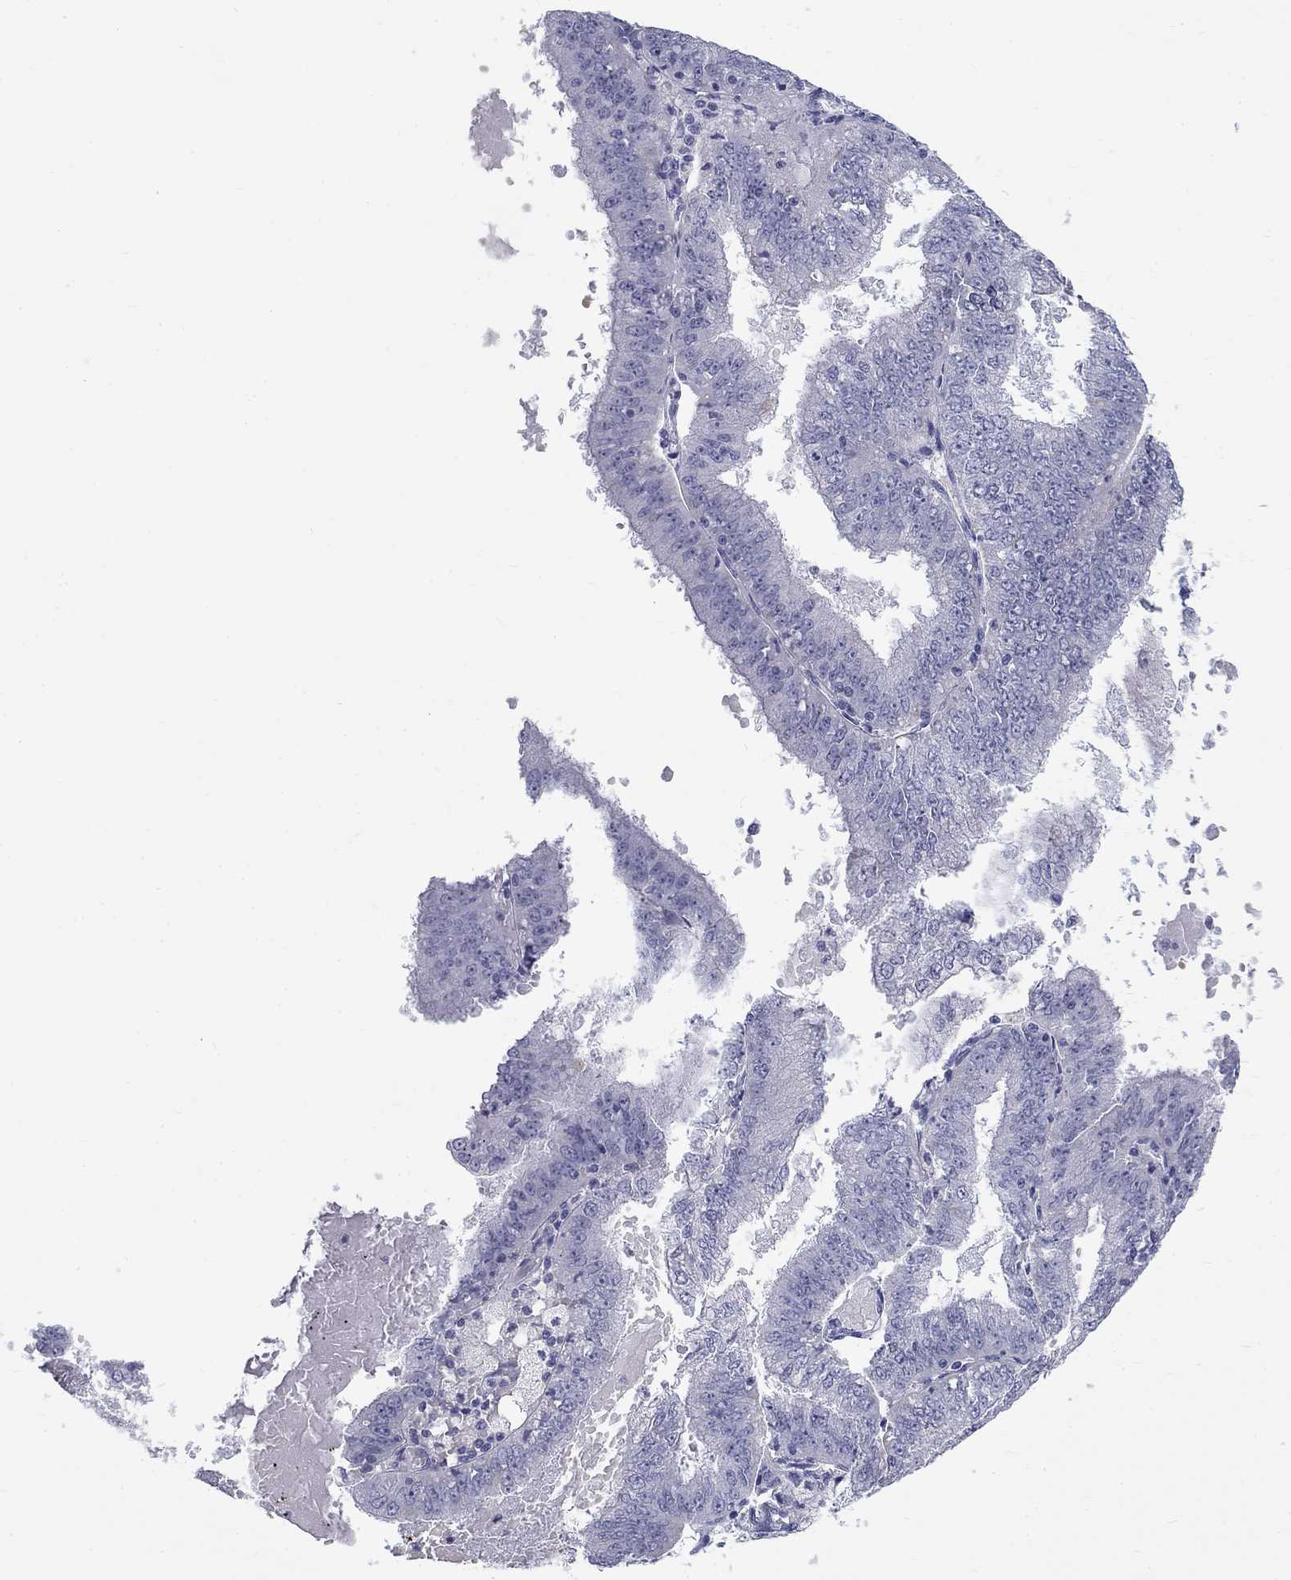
{"staining": {"intensity": "negative", "quantity": "none", "location": "none"}, "tissue": "endometrial cancer", "cell_type": "Tumor cells", "image_type": "cancer", "snomed": [{"axis": "morphology", "description": "Adenocarcinoma, NOS"}, {"axis": "topography", "description": "Endometrium"}], "caption": "This photomicrograph is of endometrial cancer (adenocarcinoma) stained with immunohistochemistry to label a protein in brown with the nuclei are counter-stained blue. There is no expression in tumor cells.", "gene": "MAGEB6", "patient": {"sex": "female", "age": 66}}